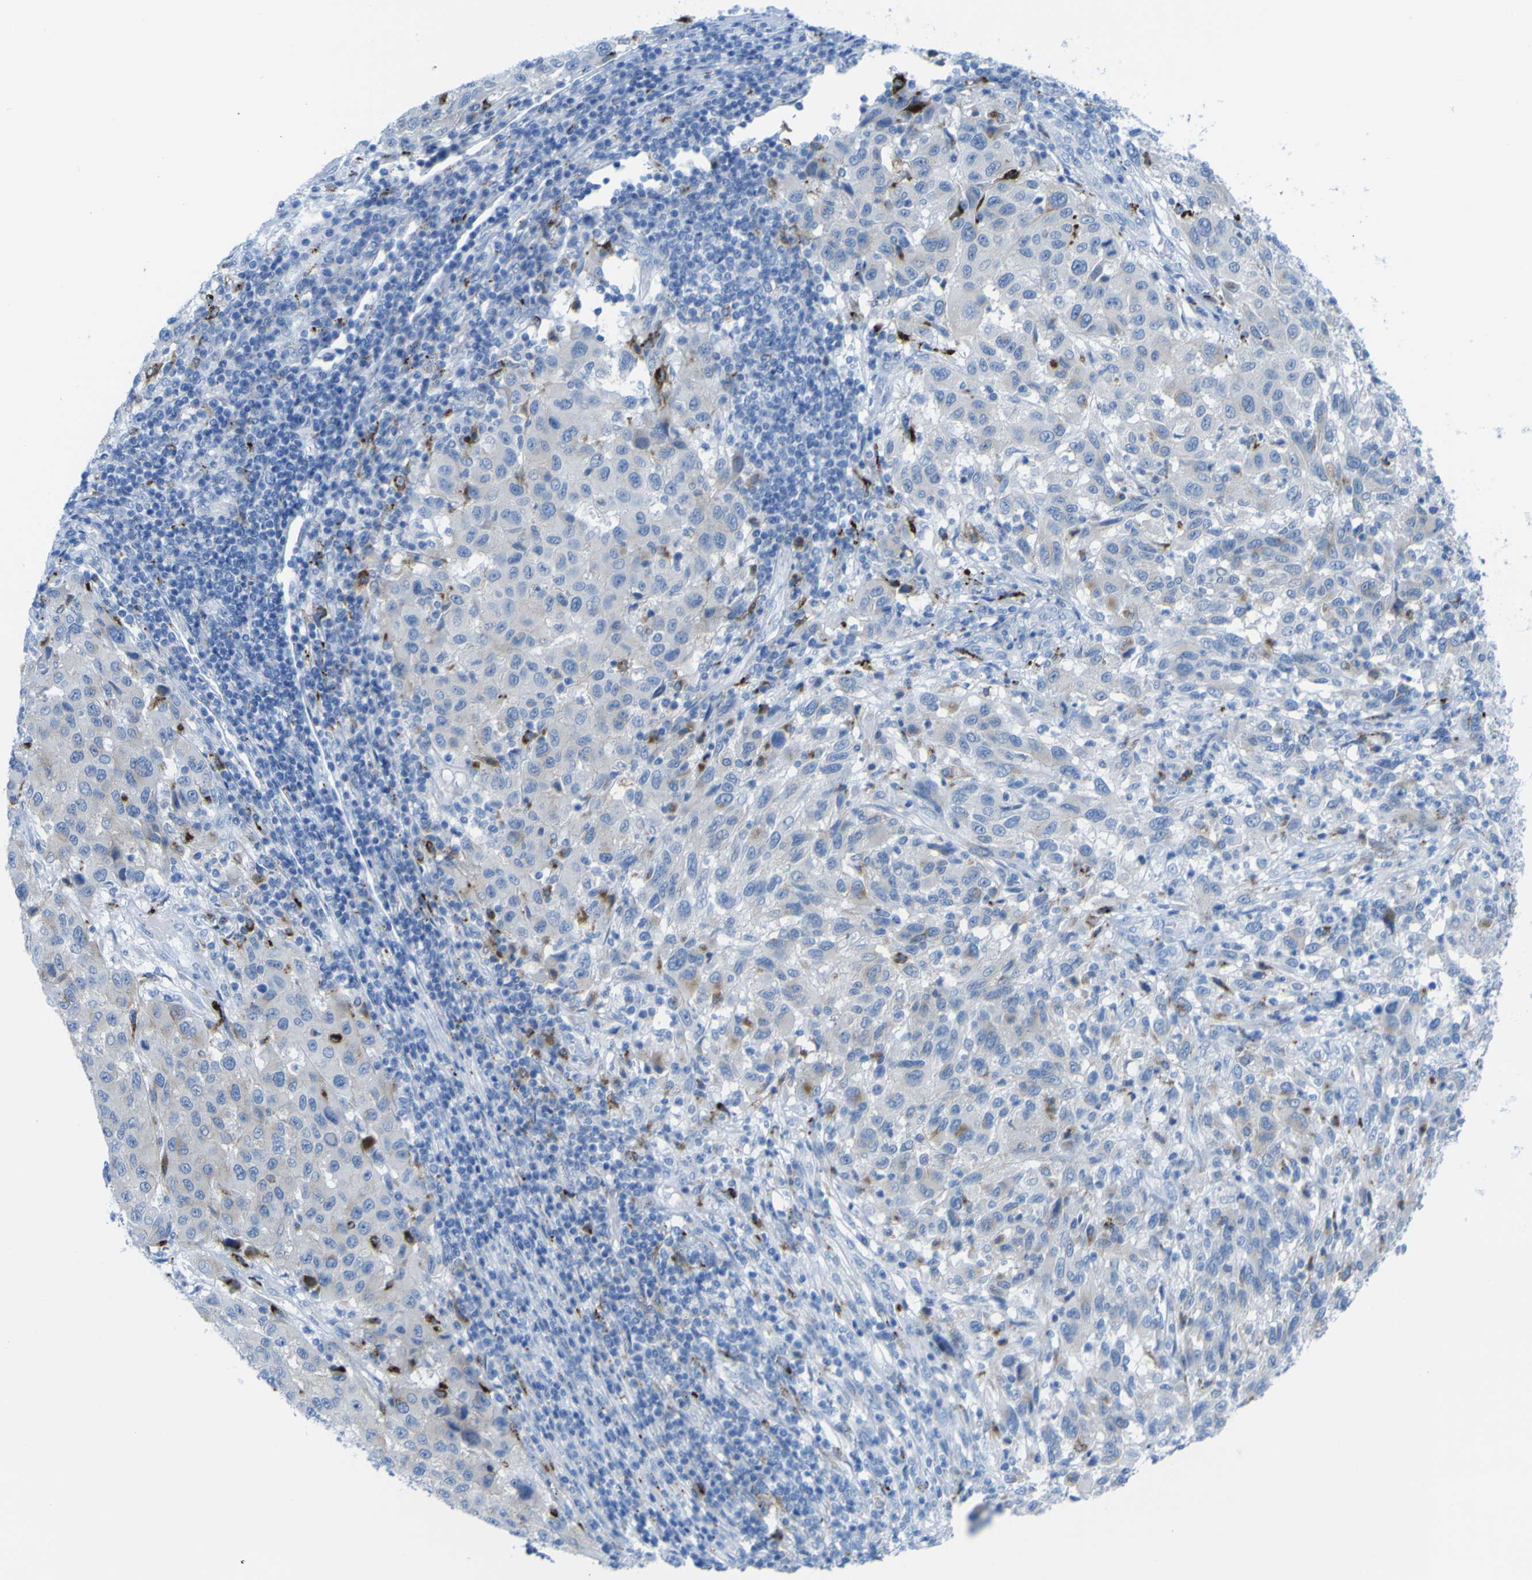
{"staining": {"intensity": "negative", "quantity": "none", "location": "none"}, "tissue": "melanoma", "cell_type": "Tumor cells", "image_type": "cancer", "snomed": [{"axis": "morphology", "description": "Malignant melanoma, Metastatic site"}, {"axis": "topography", "description": "Lymph node"}], "caption": "Protein analysis of malignant melanoma (metastatic site) exhibits no significant positivity in tumor cells.", "gene": "PLD3", "patient": {"sex": "male", "age": 61}}